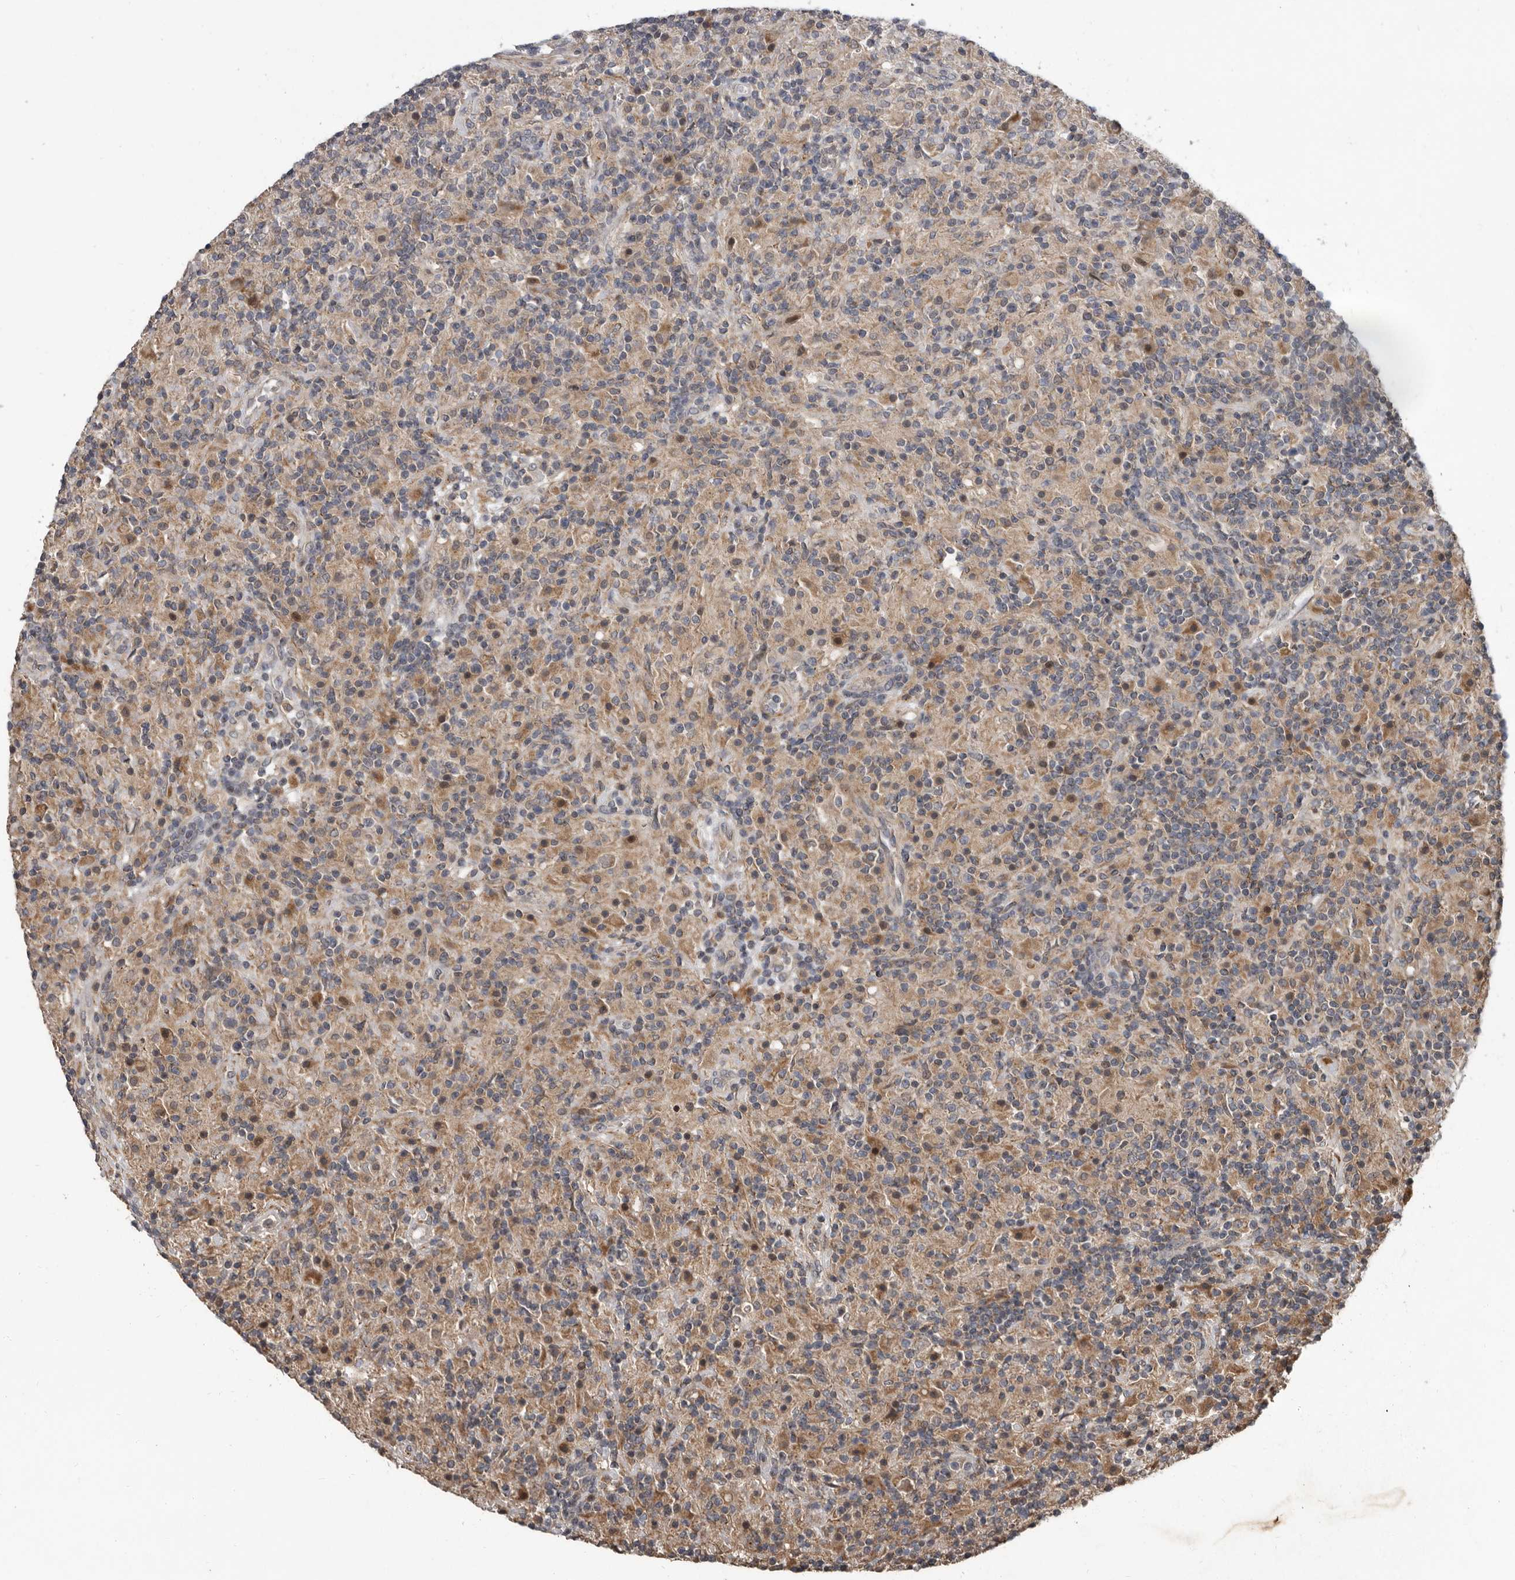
{"staining": {"intensity": "weak", "quantity": "25%-75%", "location": "cytoplasmic/membranous"}, "tissue": "lymphoma", "cell_type": "Tumor cells", "image_type": "cancer", "snomed": [{"axis": "morphology", "description": "Hodgkin's disease, NOS"}, {"axis": "topography", "description": "Lymph node"}], "caption": "Brown immunohistochemical staining in lymphoma reveals weak cytoplasmic/membranous positivity in about 25%-75% of tumor cells.", "gene": "FGFR4", "patient": {"sex": "male", "age": 70}}